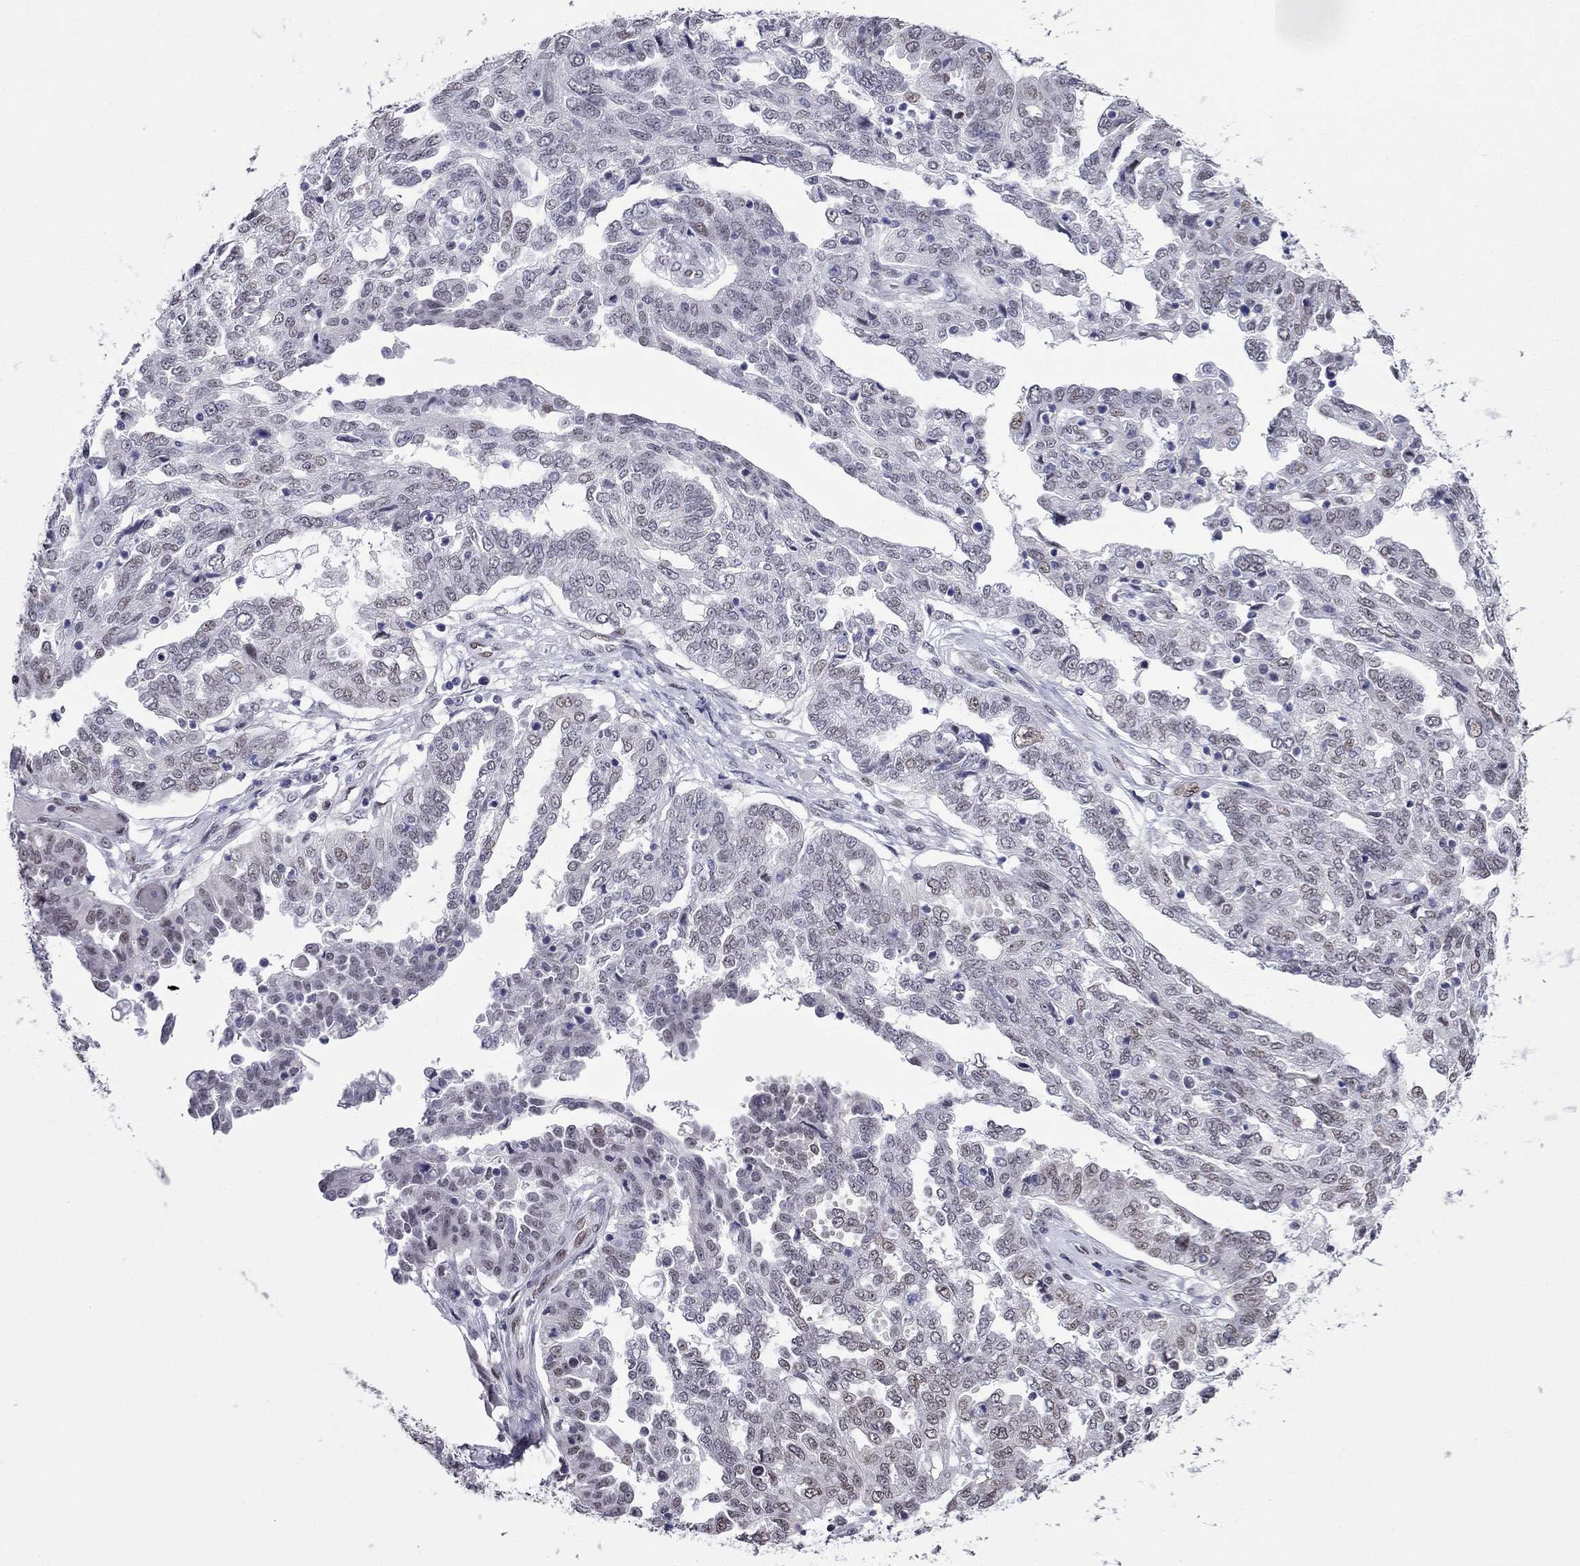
{"staining": {"intensity": "weak", "quantity": "<25%", "location": "nuclear"}, "tissue": "ovarian cancer", "cell_type": "Tumor cells", "image_type": "cancer", "snomed": [{"axis": "morphology", "description": "Cystadenocarcinoma, serous, NOS"}, {"axis": "topography", "description": "Ovary"}], "caption": "The photomicrograph displays no staining of tumor cells in ovarian cancer (serous cystadenocarcinoma).", "gene": "PPM1G", "patient": {"sex": "female", "age": 67}}